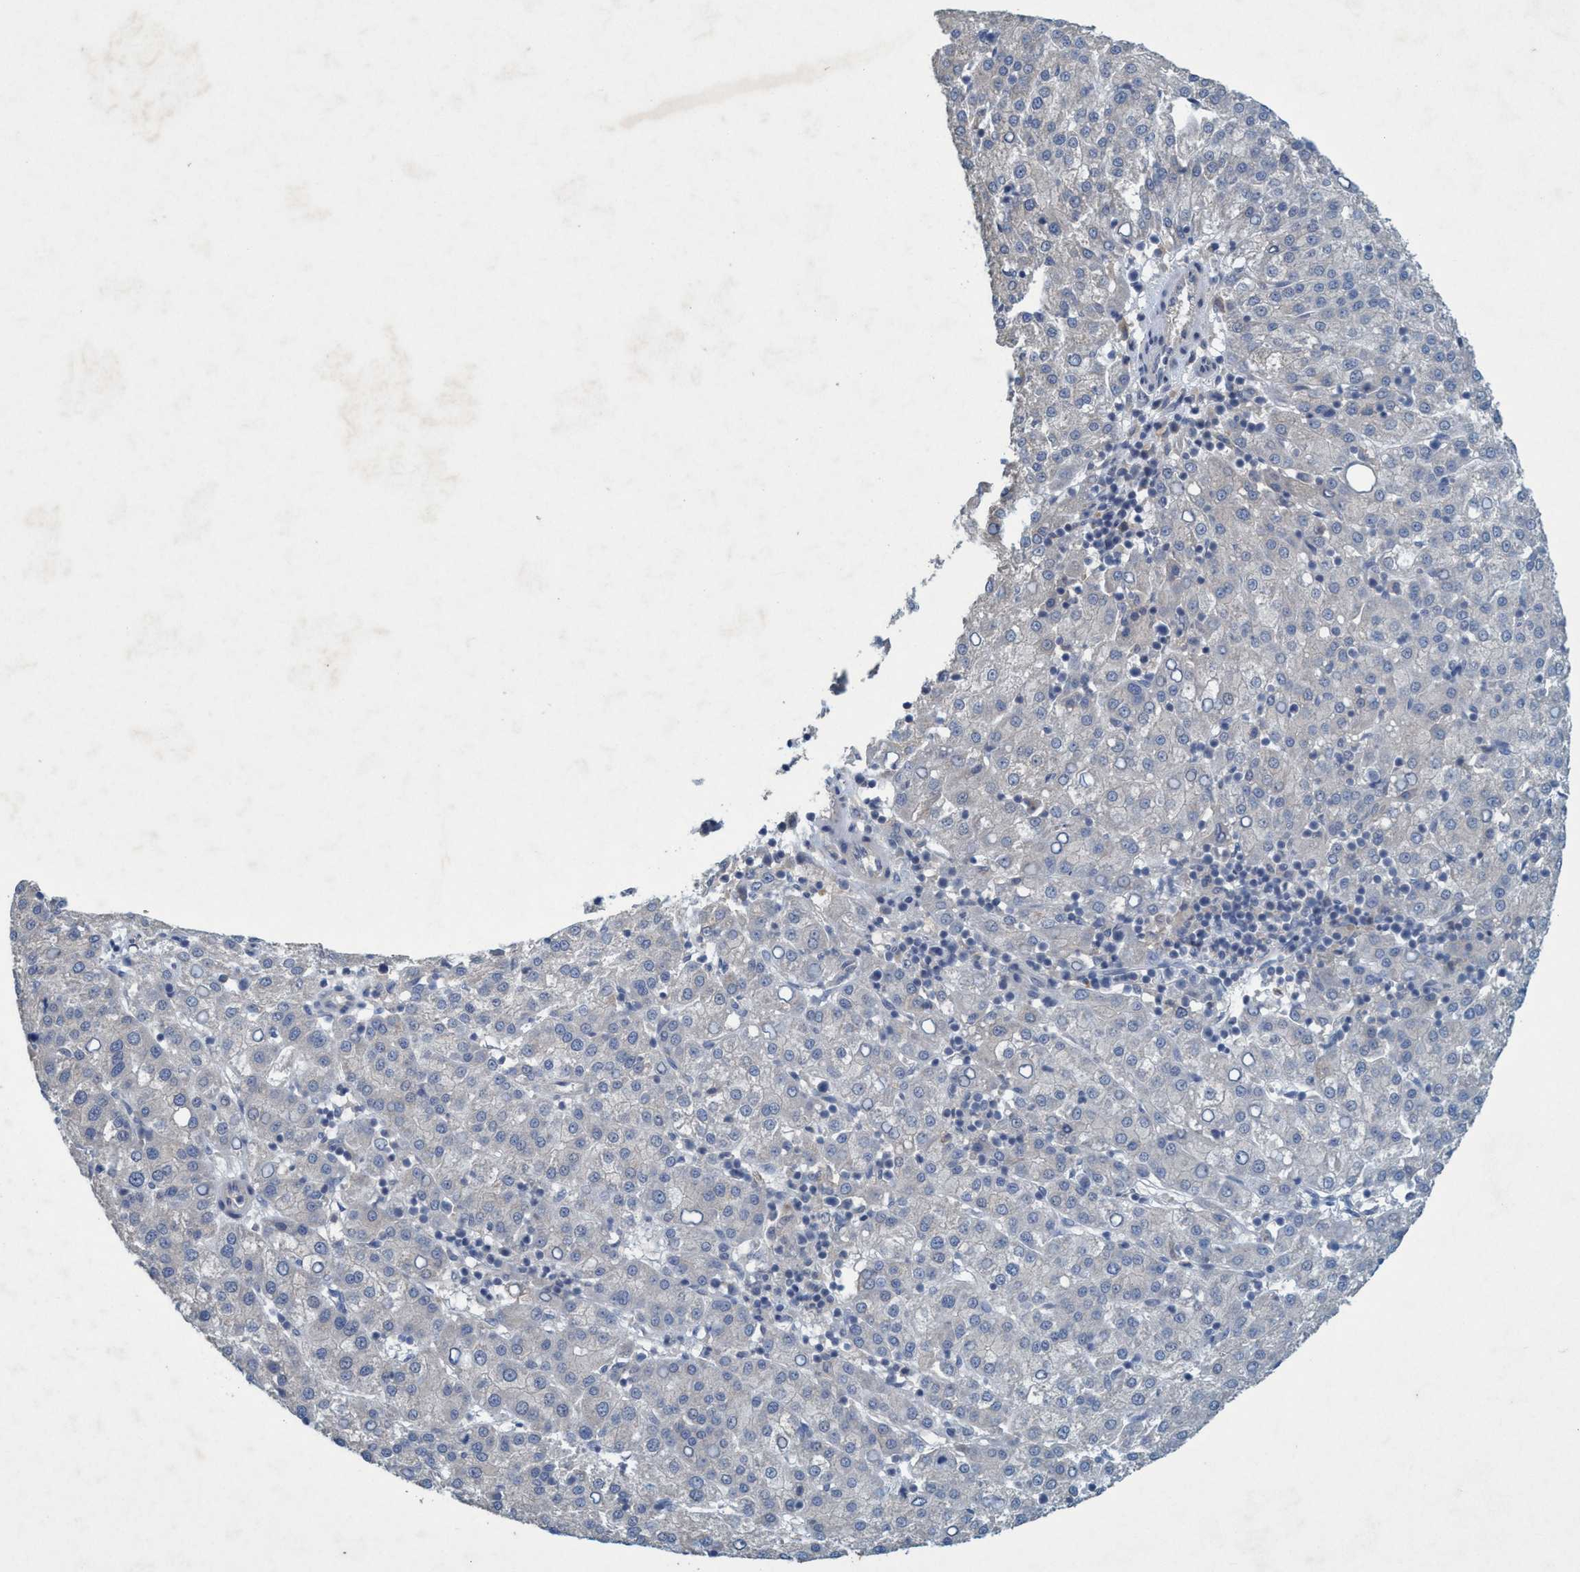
{"staining": {"intensity": "negative", "quantity": "none", "location": "none"}, "tissue": "liver cancer", "cell_type": "Tumor cells", "image_type": "cancer", "snomed": [{"axis": "morphology", "description": "Carcinoma, Hepatocellular, NOS"}, {"axis": "topography", "description": "Liver"}], "caption": "The histopathology image displays no staining of tumor cells in liver hepatocellular carcinoma.", "gene": "RNF208", "patient": {"sex": "female", "age": 58}}